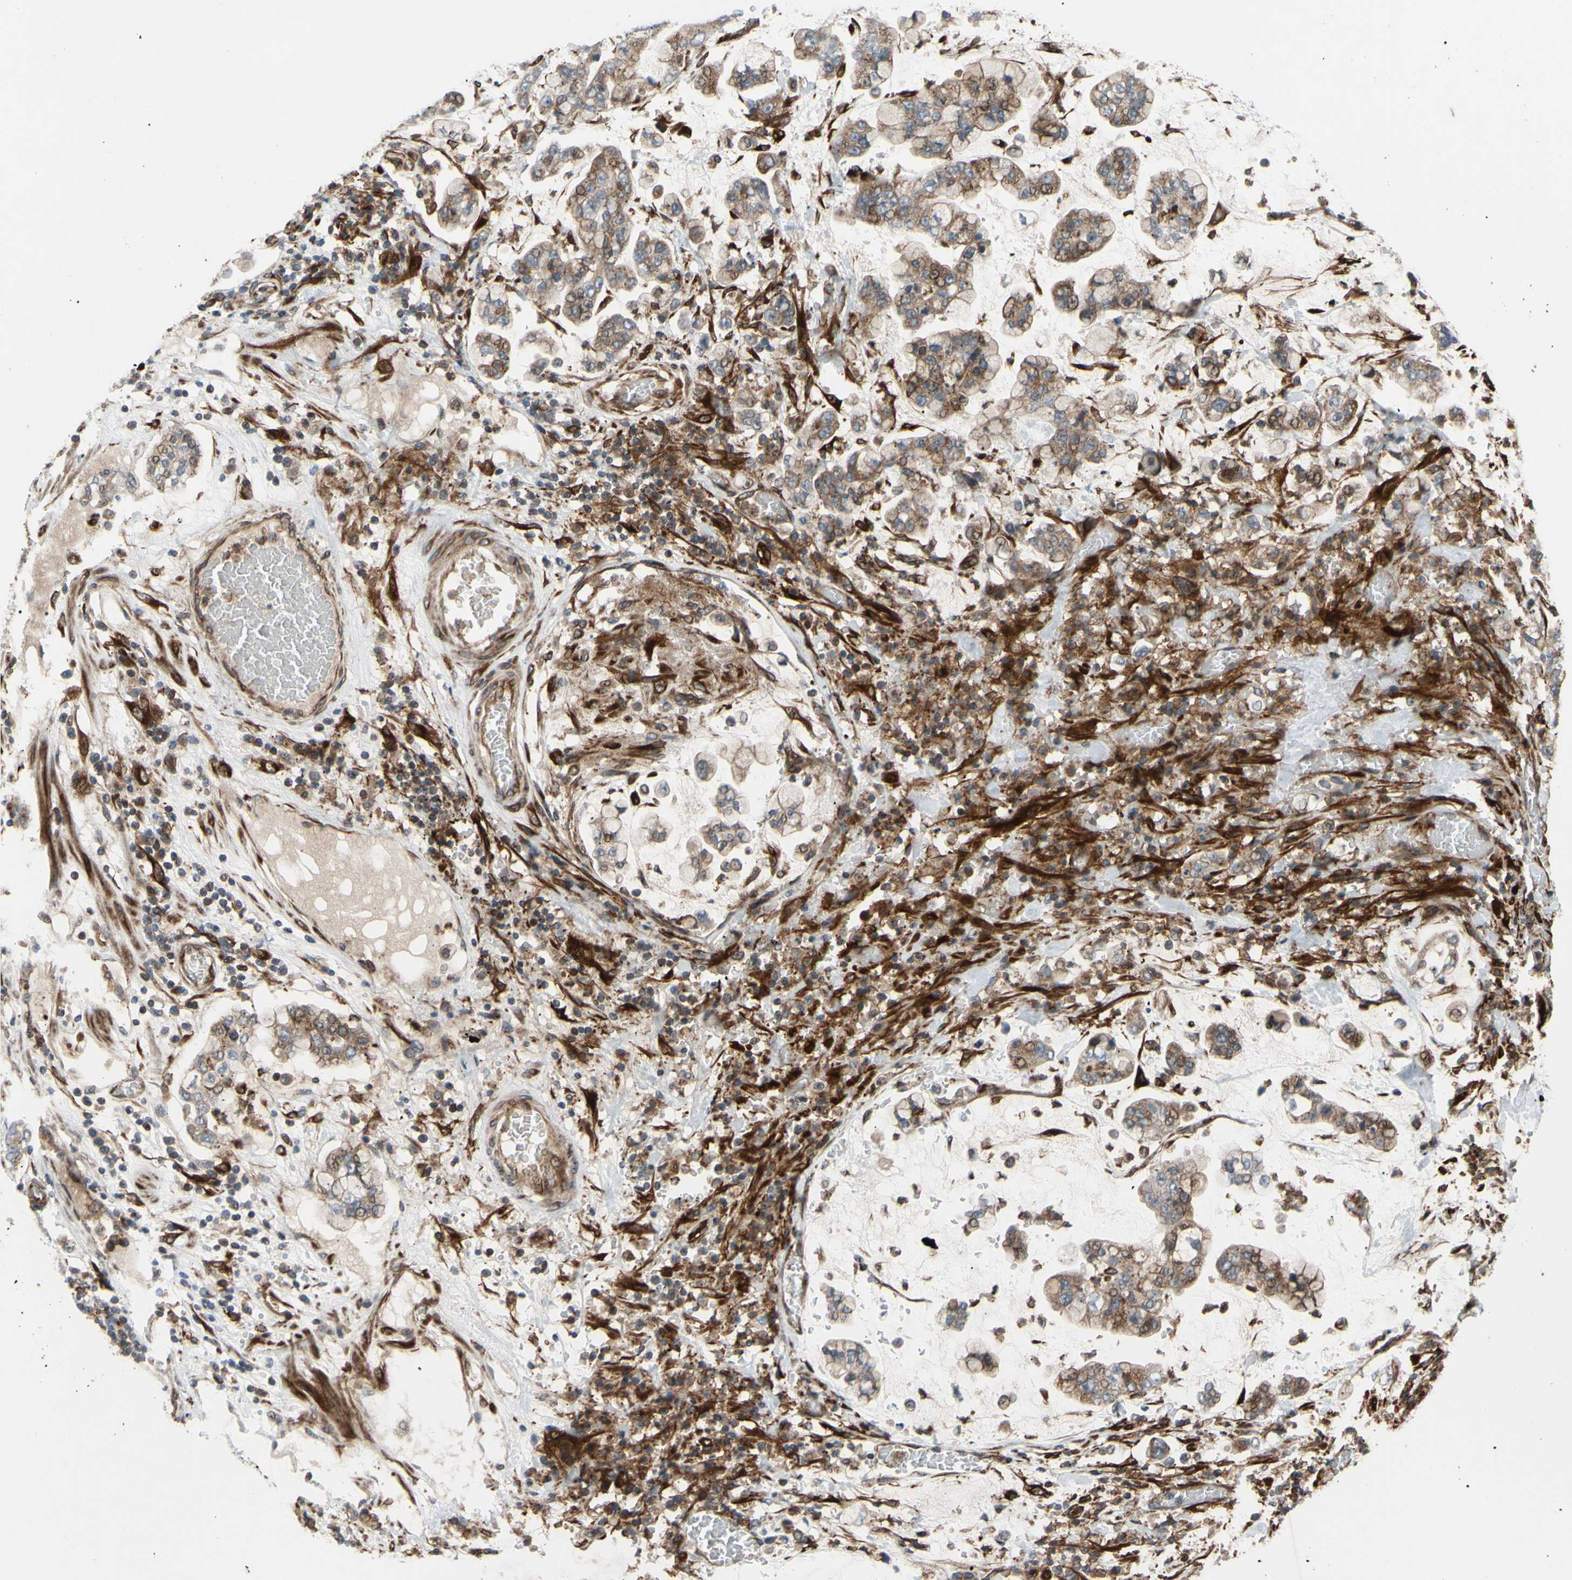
{"staining": {"intensity": "weak", "quantity": ">75%", "location": "cytoplasmic/membranous"}, "tissue": "stomach cancer", "cell_type": "Tumor cells", "image_type": "cancer", "snomed": [{"axis": "morphology", "description": "Normal tissue, NOS"}, {"axis": "morphology", "description": "Adenocarcinoma, NOS"}, {"axis": "topography", "description": "Stomach, upper"}, {"axis": "topography", "description": "Stomach"}], "caption": "Adenocarcinoma (stomach) stained with a brown dye displays weak cytoplasmic/membranous positive positivity in approximately >75% of tumor cells.", "gene": "PRAF2", "patient": {"sex": "male", "age": 76}}